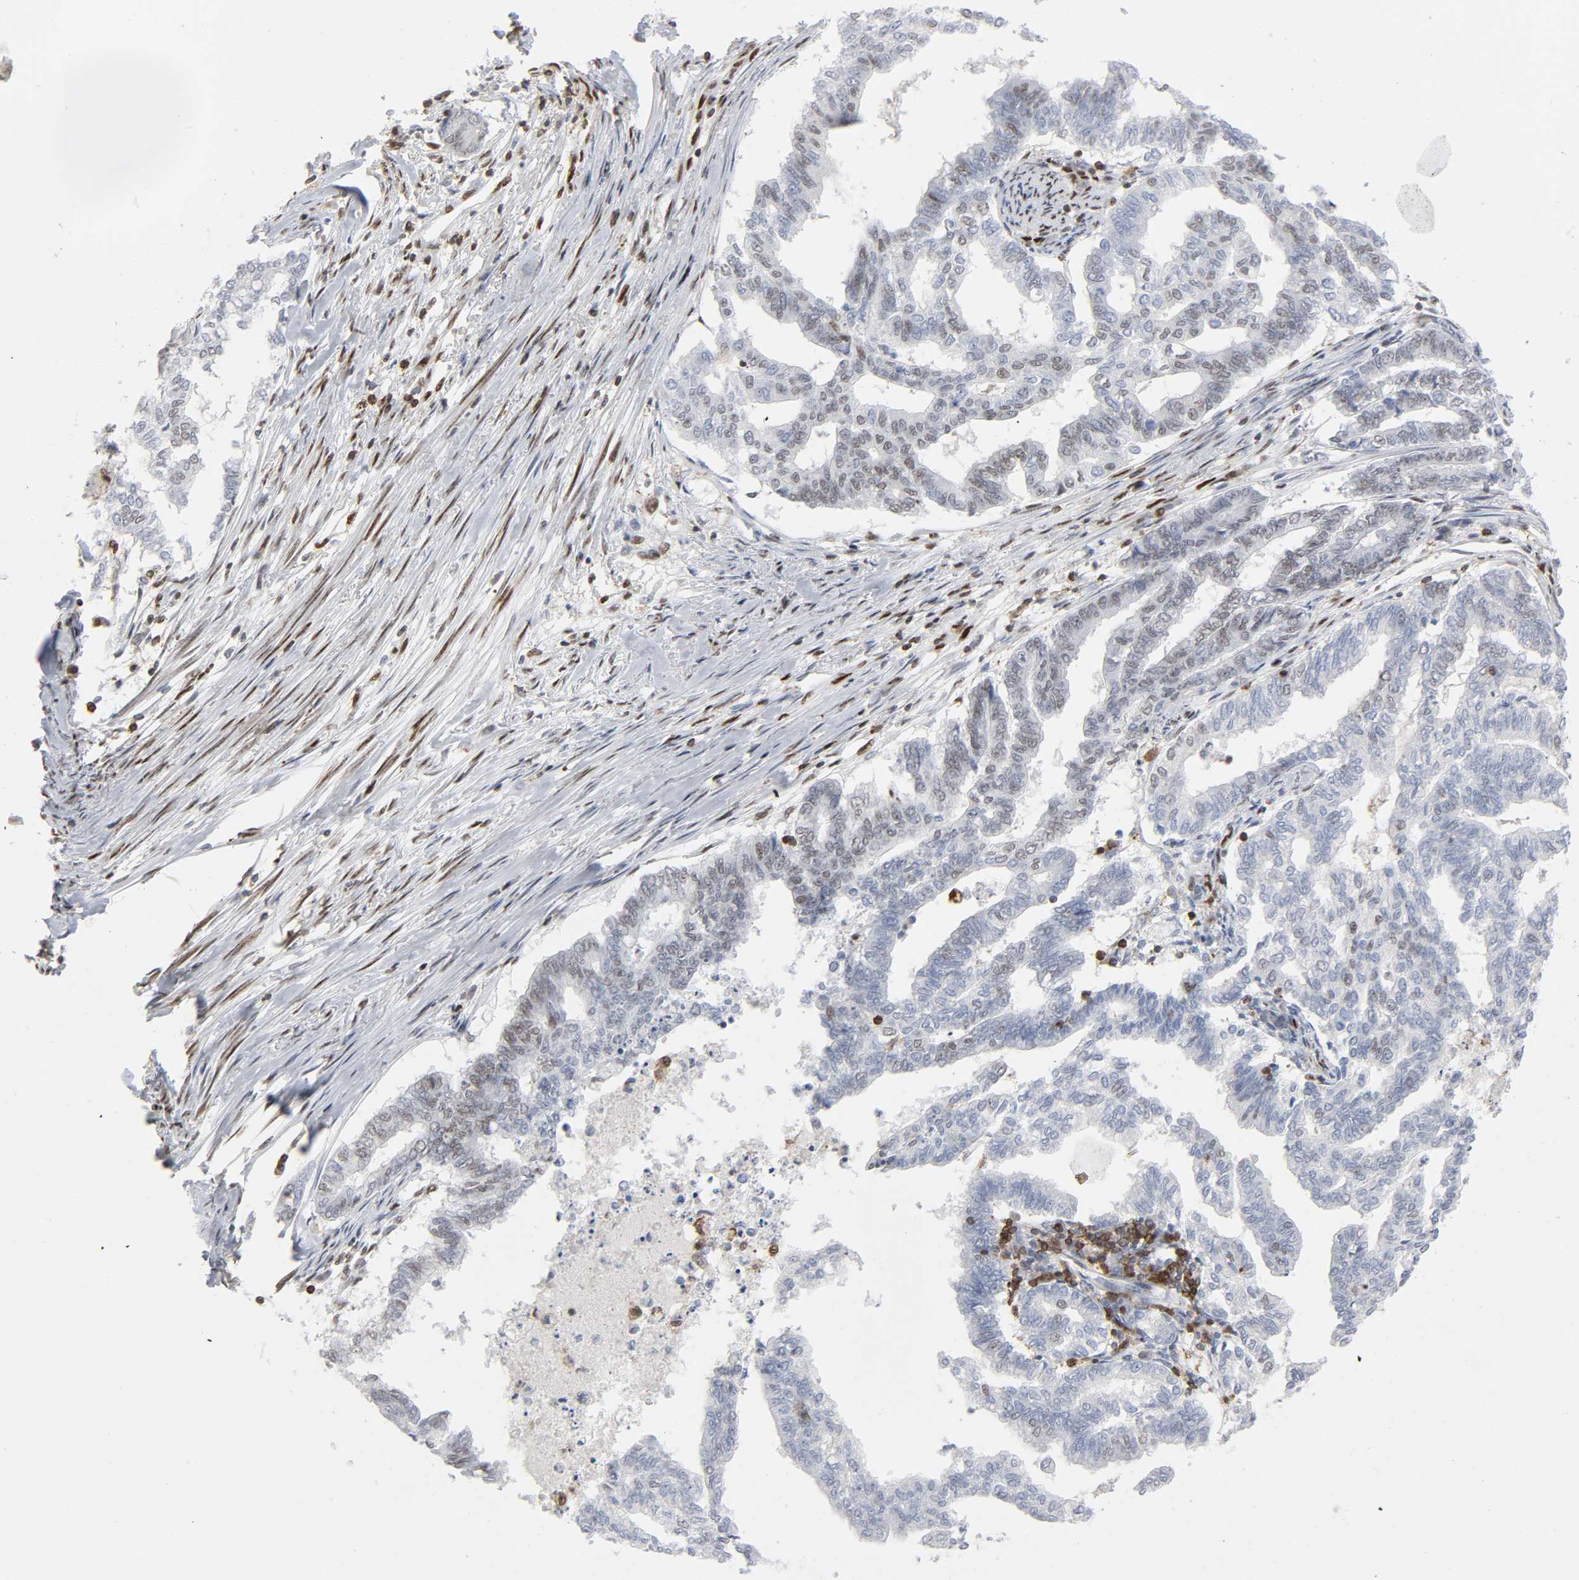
{"staining": {"intensity": "weak", "quantity": "25%-75%", "location": "nuclear"}, "tissue": "endometrial cancer", "cell_type": "Tumor cells", "image_type": "cancer", "snomed": [{"axis": "morphology", "description": "Adenocarcinoma, NOS"}, {"axis": "topography", "description": "Endometrium"}], "caption": "Protein staining reveals weak nuclear positivity in approximately 25%-75% of tumor cells in endometrial cancer (adenocarcinoma).", "gene": "WAS", "patient": {"sex": "female", "age": 79}}